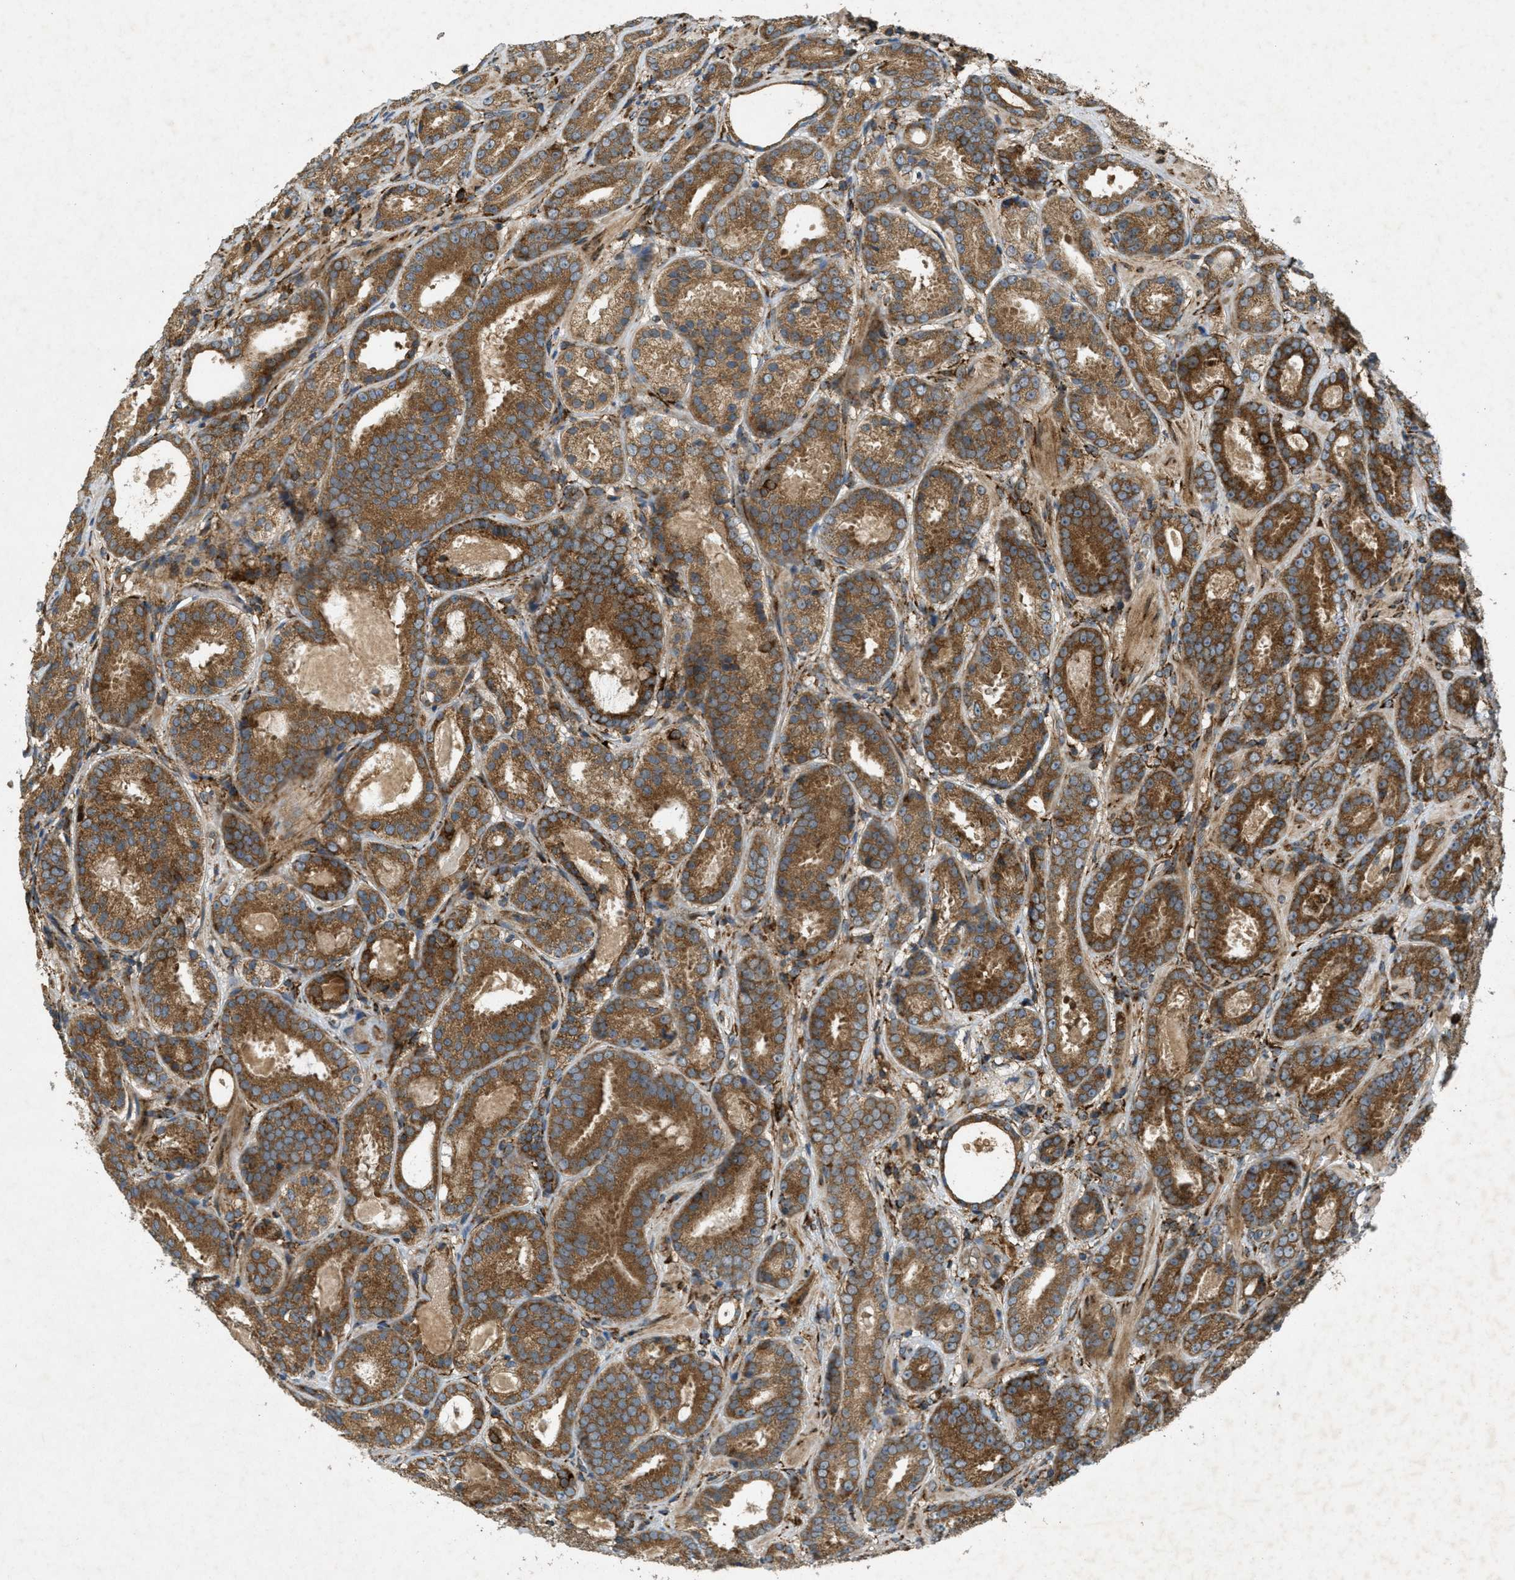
{"staining": {"intensity": "strong", "quantity": ">75%", "location": "cytoplasmic/membranous"}, "tissue": "prostate cancer", "cell_type": "Tumor cells", "image_type": "cancer", "snomed": [{"axis": "morphology", "description": "Adenocarcinoma, Low grade"}, {"axis": "topography", "description": "Prostate"}], "caption": "DAB immunohistochemical staining of human prostate cancer displays strong cytoplasmic/membranous protein staining in approximately >75% of tumor cells.", "gene": "PCDH18", "patient": {"sex": "male", "age": 69}}